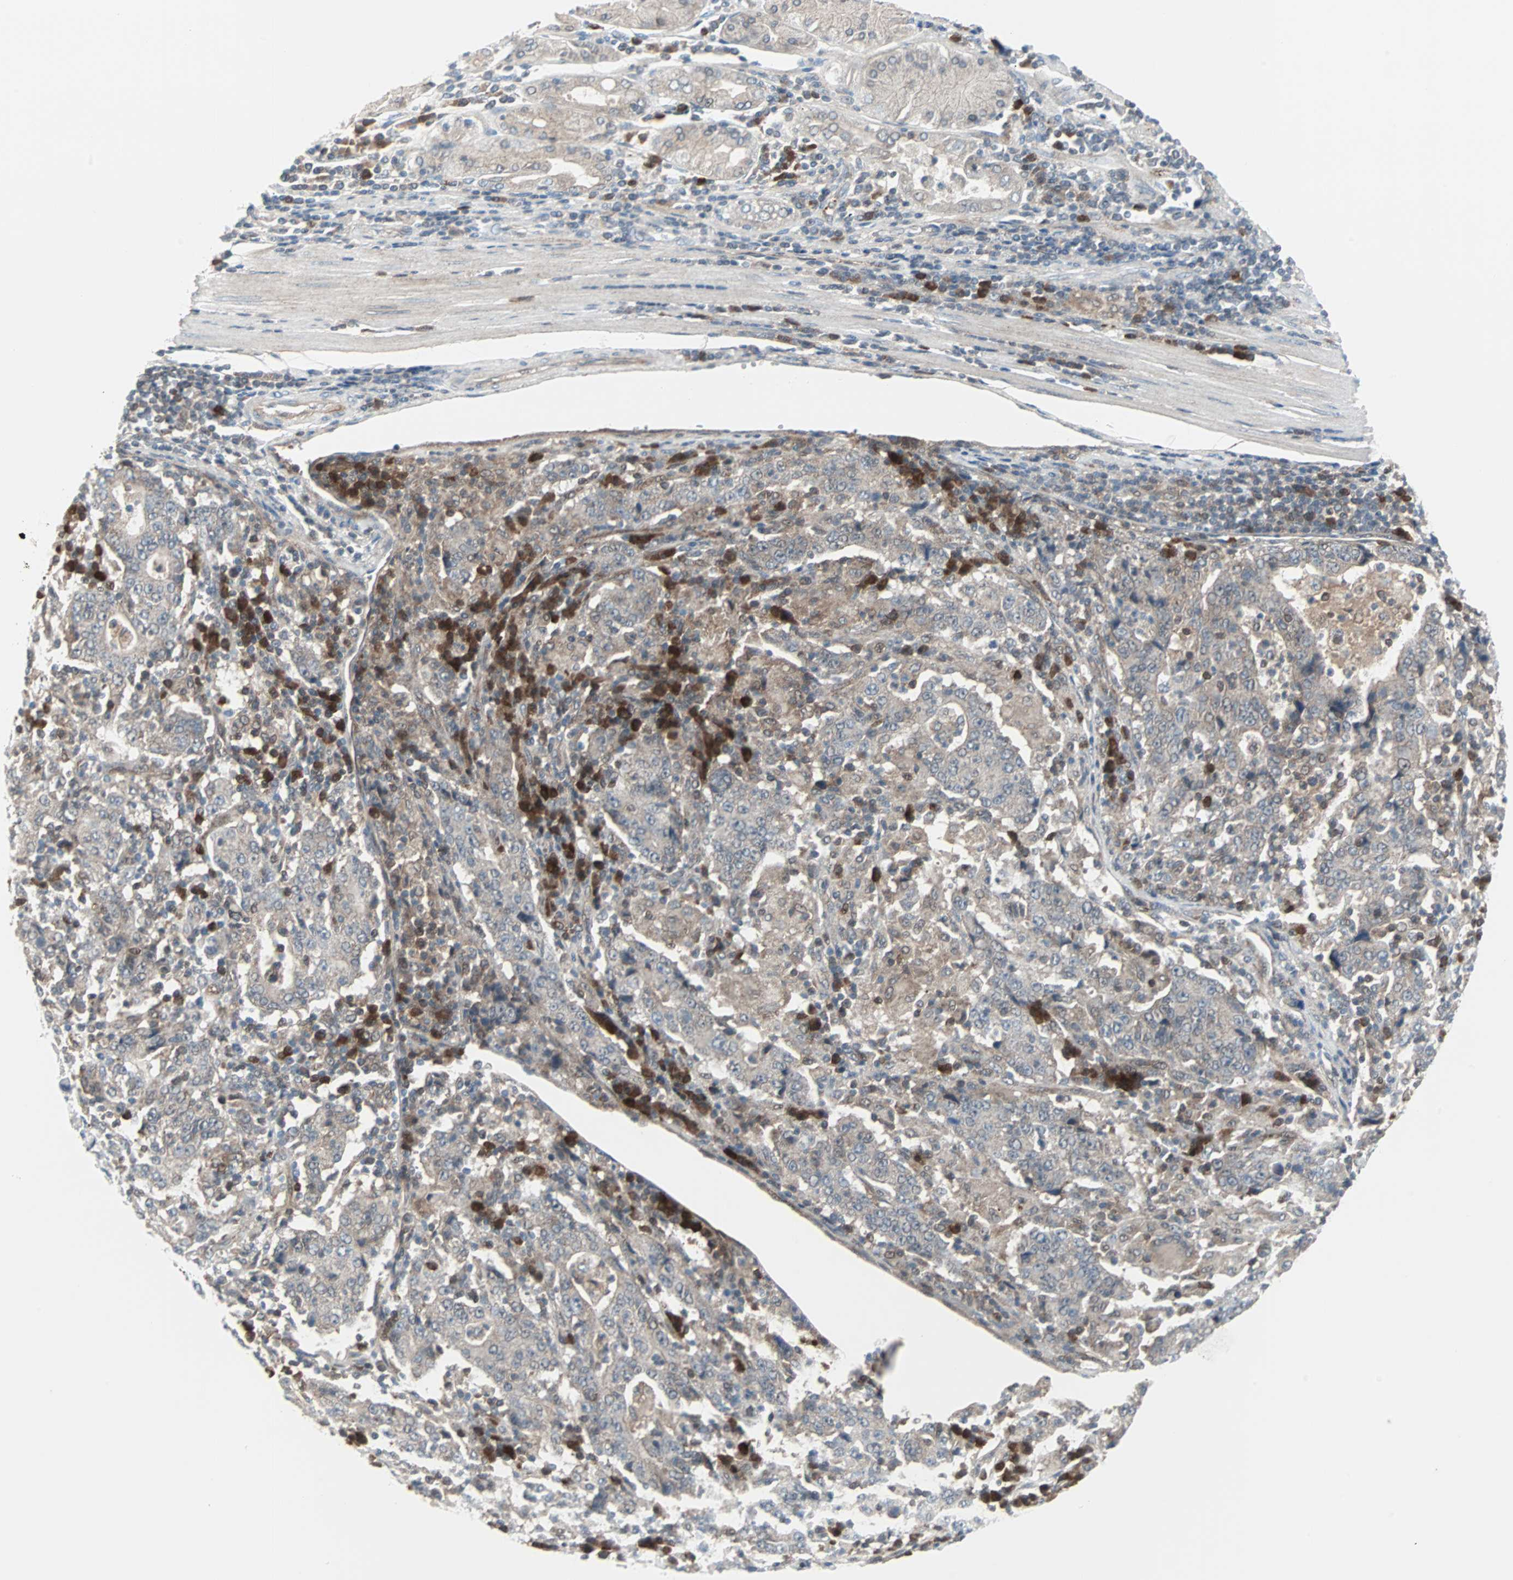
{"staining": {"intensity": "weak", "quantity": "<25%", "location": "cytoplasmic/membranous"}, "tissue": "stomach cancer", "cell_type": "Tumor cells", "image_type": "cancer", "snomed": [{"axis": "morphology", "description": "Normal tissue, NOS"}, {"axis": "morphology", "description": "Adenocarcinoma, NOS"}, {"axis": "topography", "description": "Stomach, upper"}, {"axis": "topography", "description": "Stomach"}], "caption": "This is an immunohistochemistry image of stomach adenocarcinoma. There is no positivity in tumor cells.", "gene": "CASP3", "patient": {"sex": "male", "age": 59}}